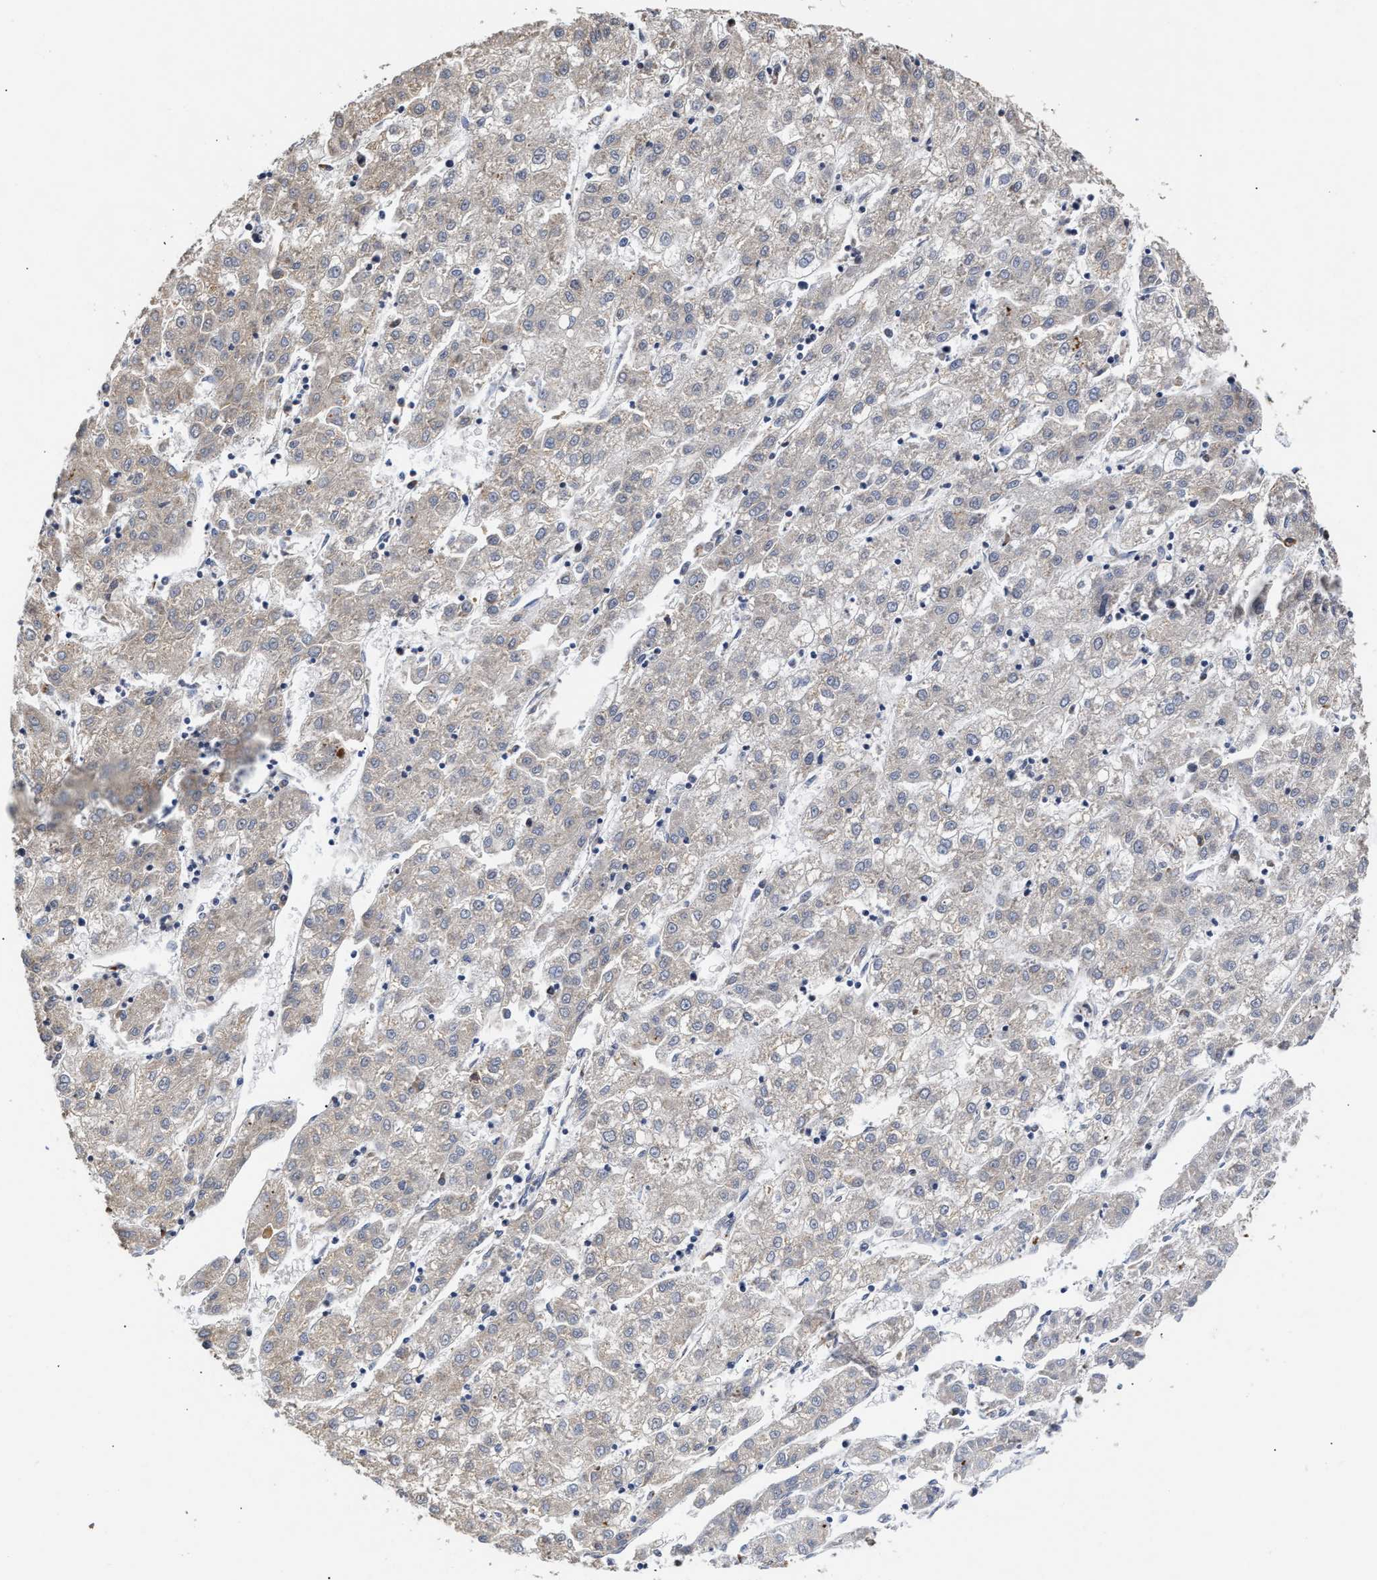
{"staining": {"intensity": "negative", "quantity": "none", "location": "none"}, "tissue": "liver cancer", "cell_type": "Tumor cells", "image_type": "cancer", "snomed": [{"axis": "morphology", "description": "Carcinoma, Hepatocellular, NOS"}, {"axis": "topography", "description": "Liver"}], "caption": "Immunohistochemistry of human liver hepatocellular carcinoma reveals no expression in tumor cells.", "gene": "GOSR1", "patient": {"sex": "male", "age": 72}}